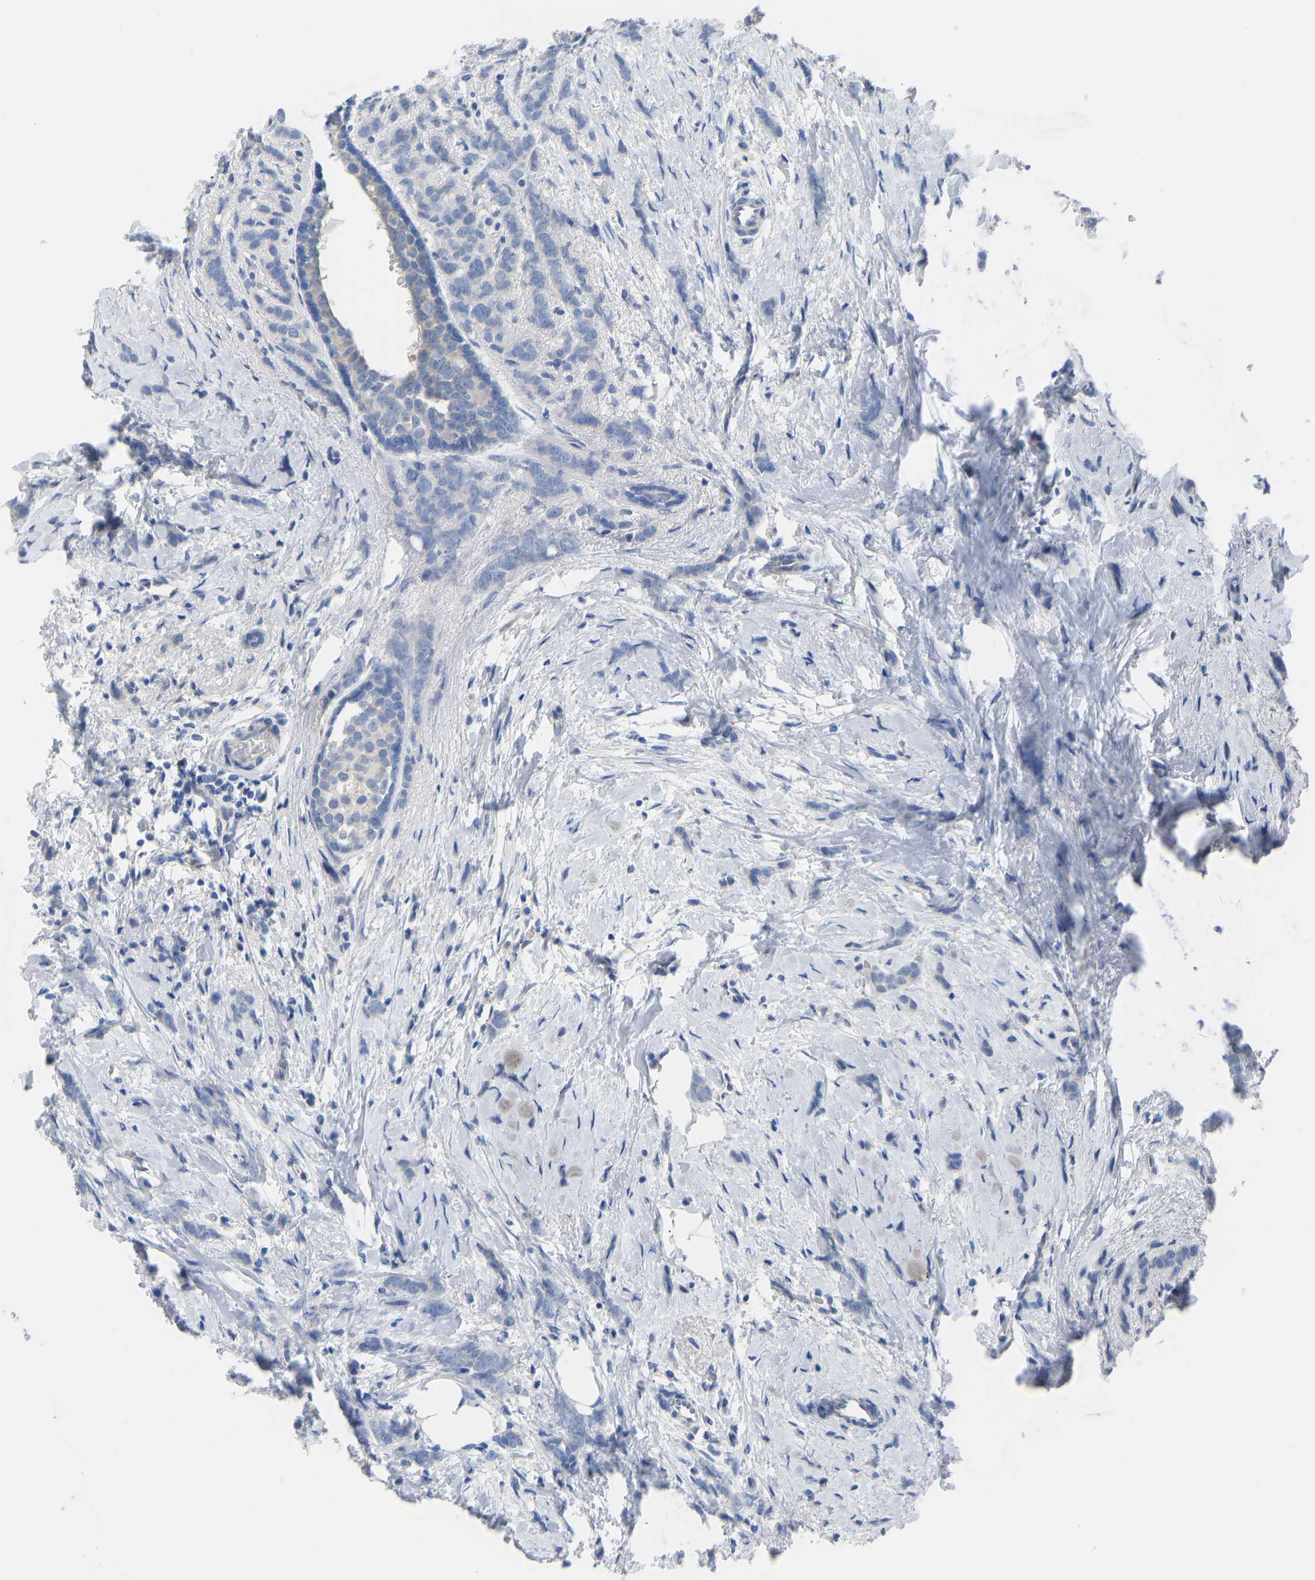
{"staining": {"intensity": "negative", "quantity": "none", "location": "none"}, "tissue": "breast cancer", "cell_type": "Tumor cells", "image_type": "cancer", "snomed": [{"axis": "morphology", "description": "Lobular carcinoma, in situ"}, {"axis": "morphology", "description": "Lobular carcinoma"}, {"axis": "topography", "description": "Breast"}], "caption": "Micrograph shows no protein expression in tumor cells of lobular carcinoma (breast) tissue.", "gene": "OLIG2", "patient": {"sex": "female", "age": 41}}